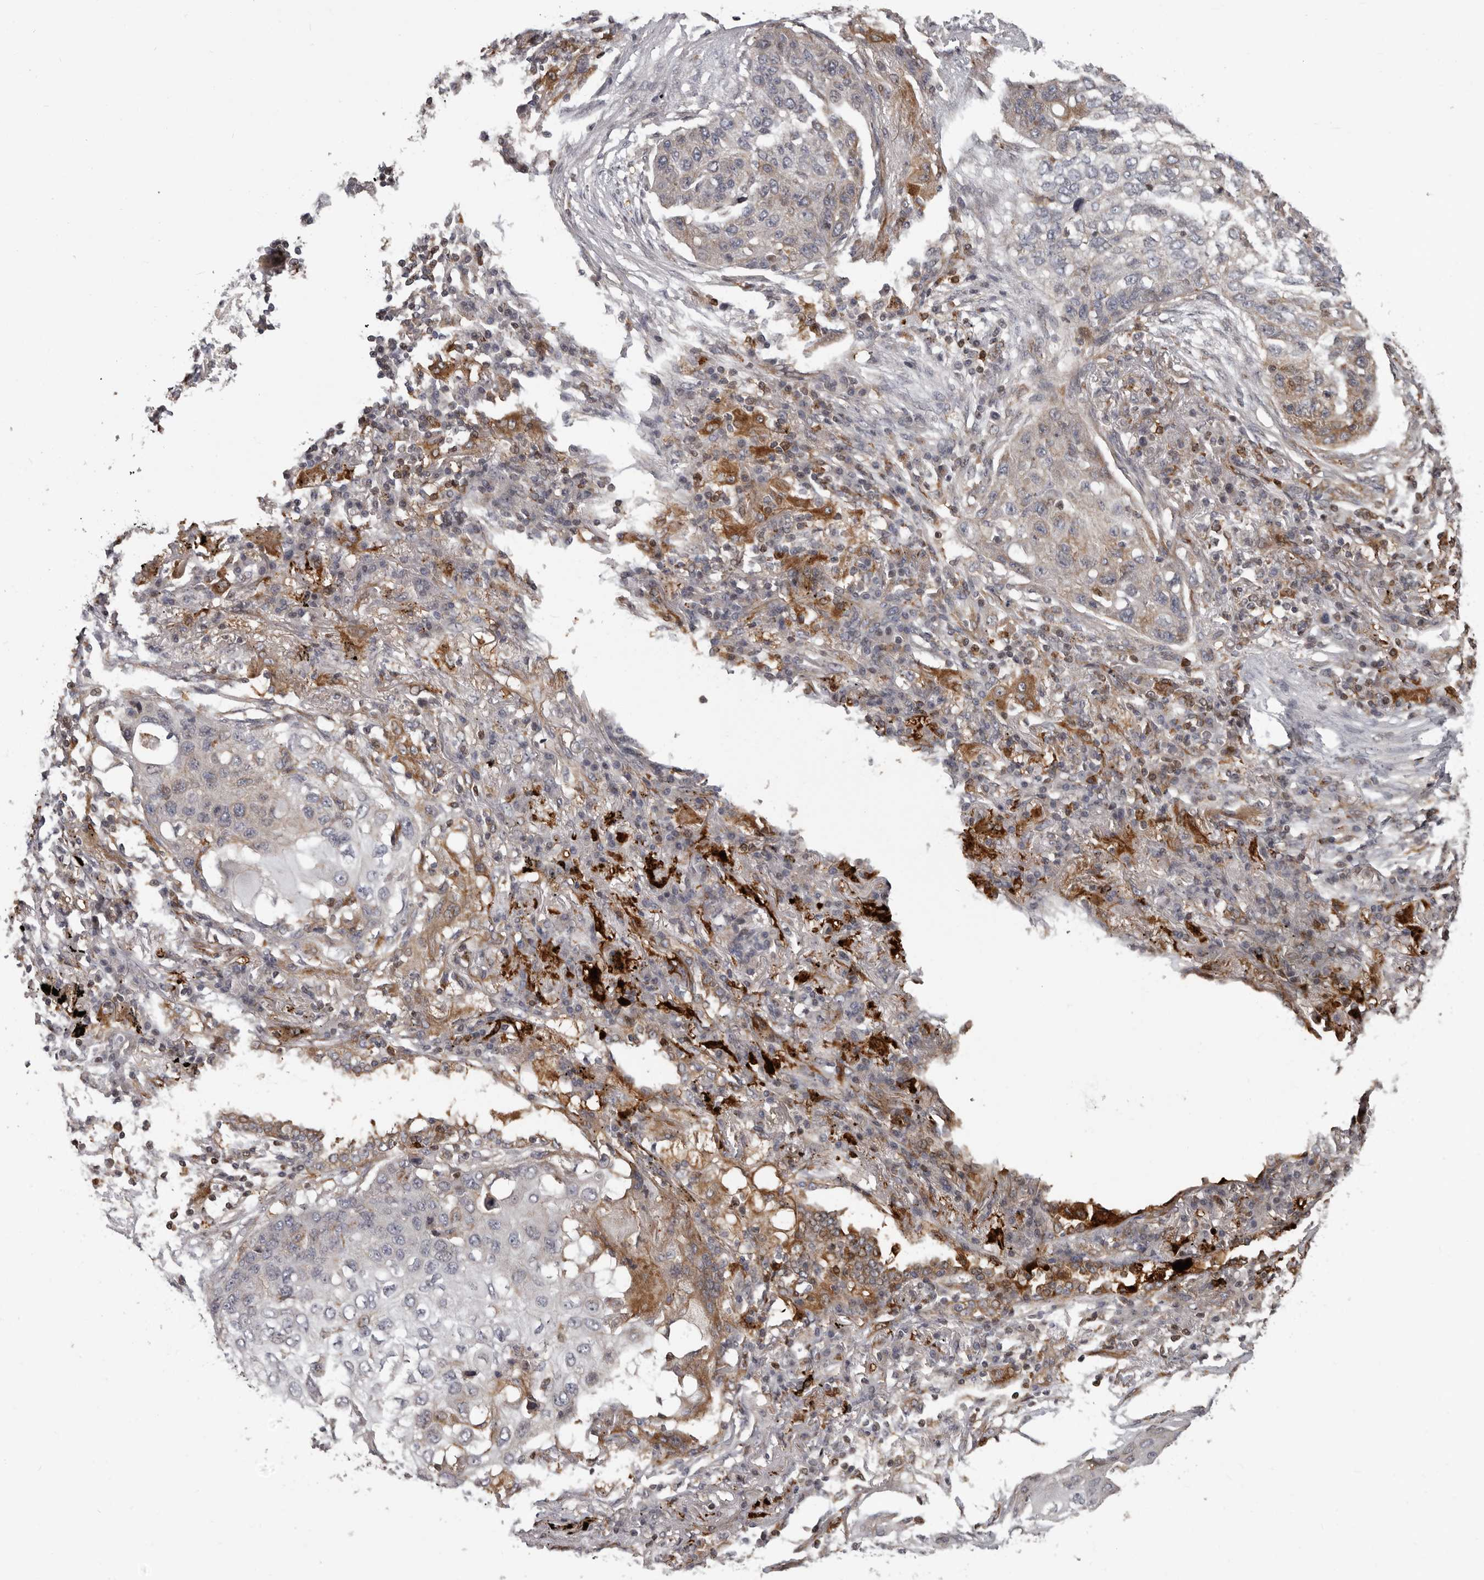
{"staining": {"intensity": "moderate", "quantity": "<25%", "location": "cytoplasmic/membranous"}, "tissue": "lung cancer", "cell_type": "Tumor cells", "image_type": "cancer", "snomed": [{"axis": "morphology", "description": "Squamous cell carcinoma, NOS"}, {"axis": "topography", "description": "Lung"}], "caption": "This histopathology image exhibits lung cancer (squamous cell carcinoma) stained with immunohistochemistry to label a protein in brown. The cytoplasmic/membranous of tumor cells show moderate positivity for the protein. Nuclei are counter-stained blue.", "gene": "FGFR4", "patient": {"sex": "female", "age": 63}}